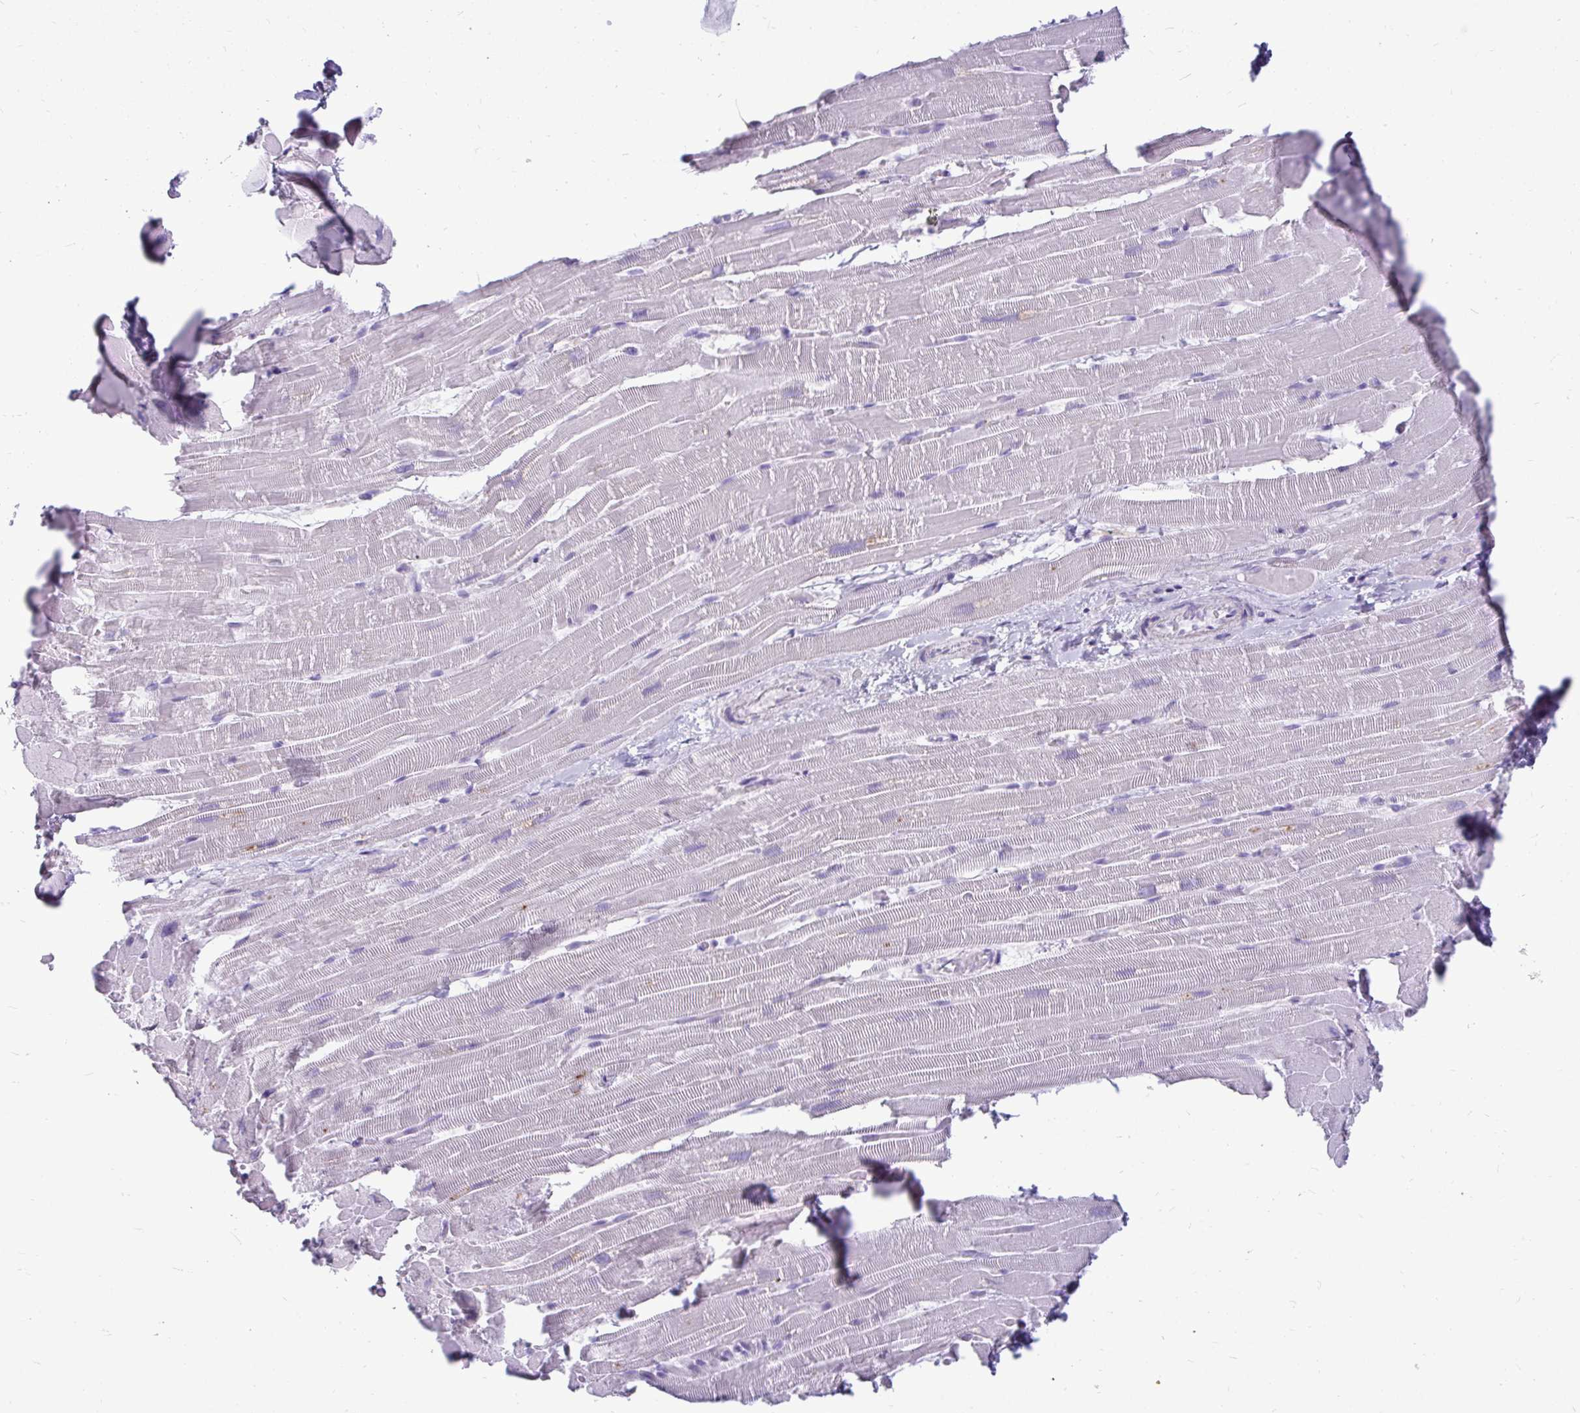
{"staining": {"intensity": "negative", "quantity": "none", "location": "none"}, "tissue": "heart muscle", "cell_type": "Cardiomyocytes", "image_type": "normal", "snomed": [{"axis": "morphology", "description": "Normal tissue, NOS"}, {"axis": "topography", "description": "Heart"}], "caption": "Micrograph shows no significant protein staining in cardiomyocytes of unremarkable heart muscle.", "gene": "CTSZ", "patient": {"sex": "male", "age": 37}}